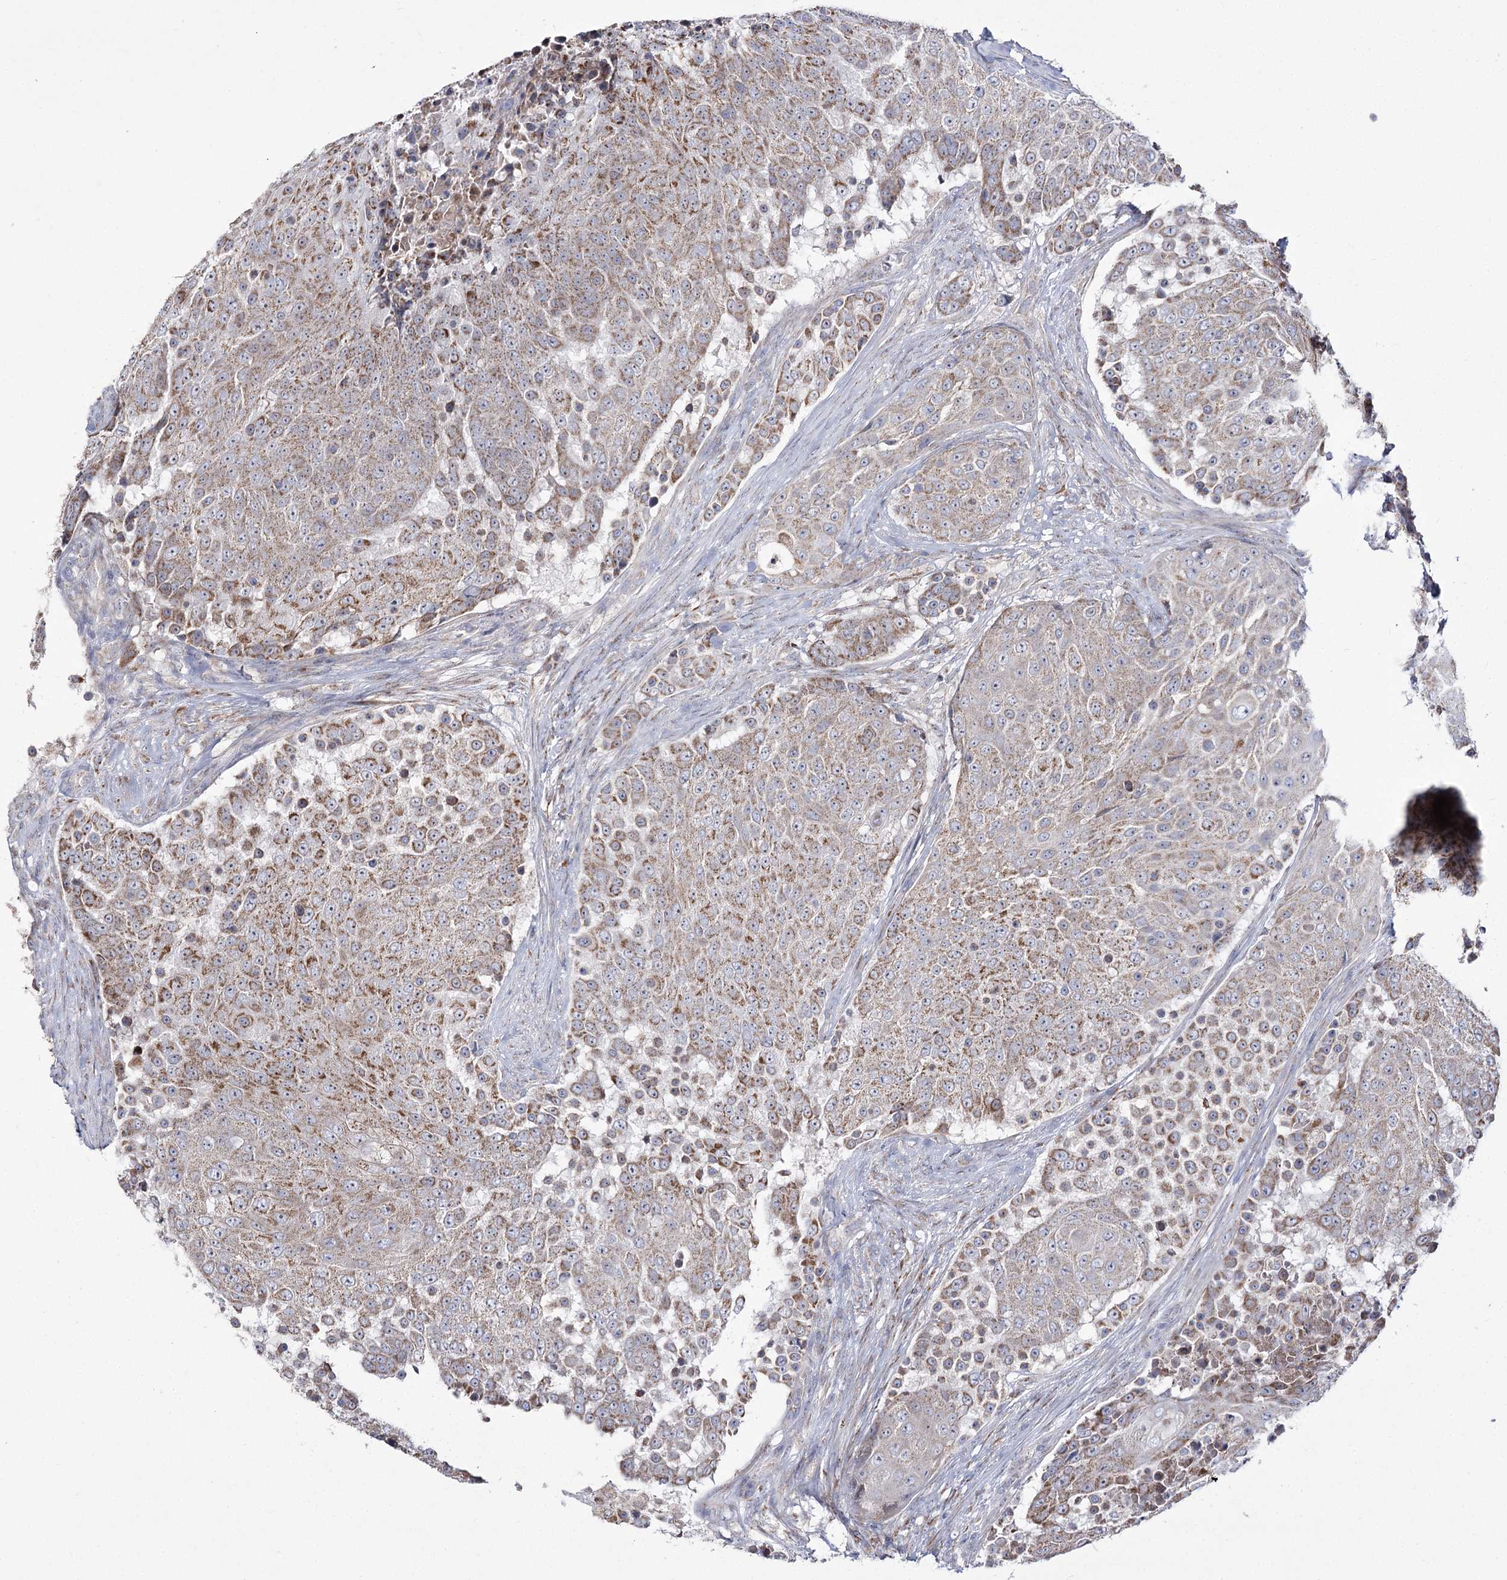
{"staining": {"intensity": "moderate", "quantity": ">75%", "location": "cytoplasmic/membranous"}, "tissue": "urothelial cancer", "cell_type": "Tumor cells", "image_type": "cancer", "snomed": [{"axis": "morphology", "description": "Urothelial carcinoma, High grade"}, {"axis": "topography", "description": "Urinary bladder"}], "caption": "Immunohistochemical staining of urothelial cancer shows moderate cytoplasmic/membranous protein positivity in about >75% of tumor cells. The protein is shown in brown color, while the nuclei are stained blue.", "gene": "NADK2", "patient": {"sex": "female", "age": 63}}